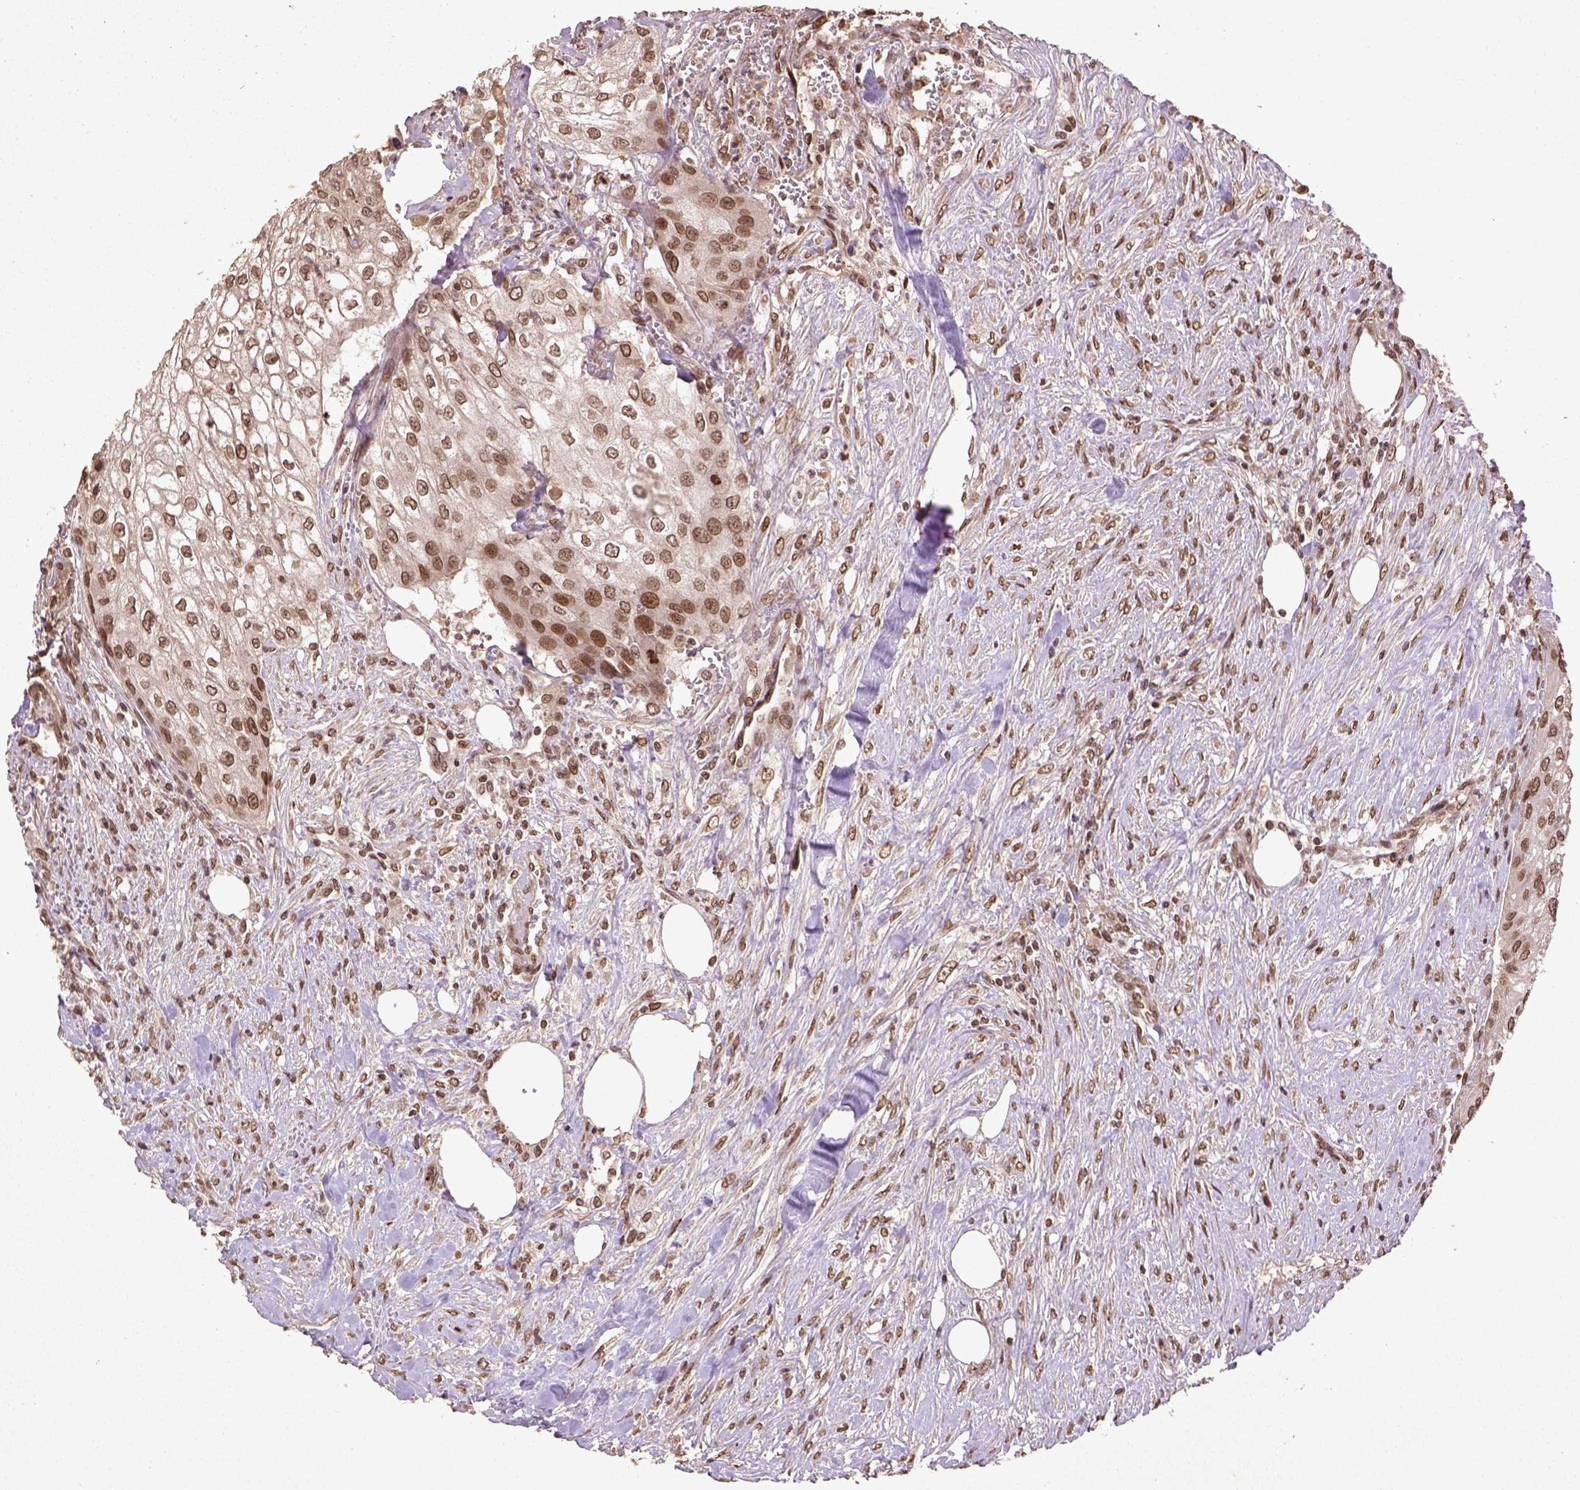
{"staining": {"intensity": "moderate", "quantity": ">75%", "location": "nuclear"}, "tissue": "urothelial cancer", "cell_type": "Tumor cells", "image_type": "cancer", "snomed": [{"axis": "morphology", "description": "Urothelial carcinoma, High grade"}, {"axis": "topography", "description": "Urinary bladder"}], "caption": "Human urothelial cancer stained with a protein marker displays moderate staining in tumor cells.", "gene": "BANF1", "patient": {"sex": "male", "age": 62}}